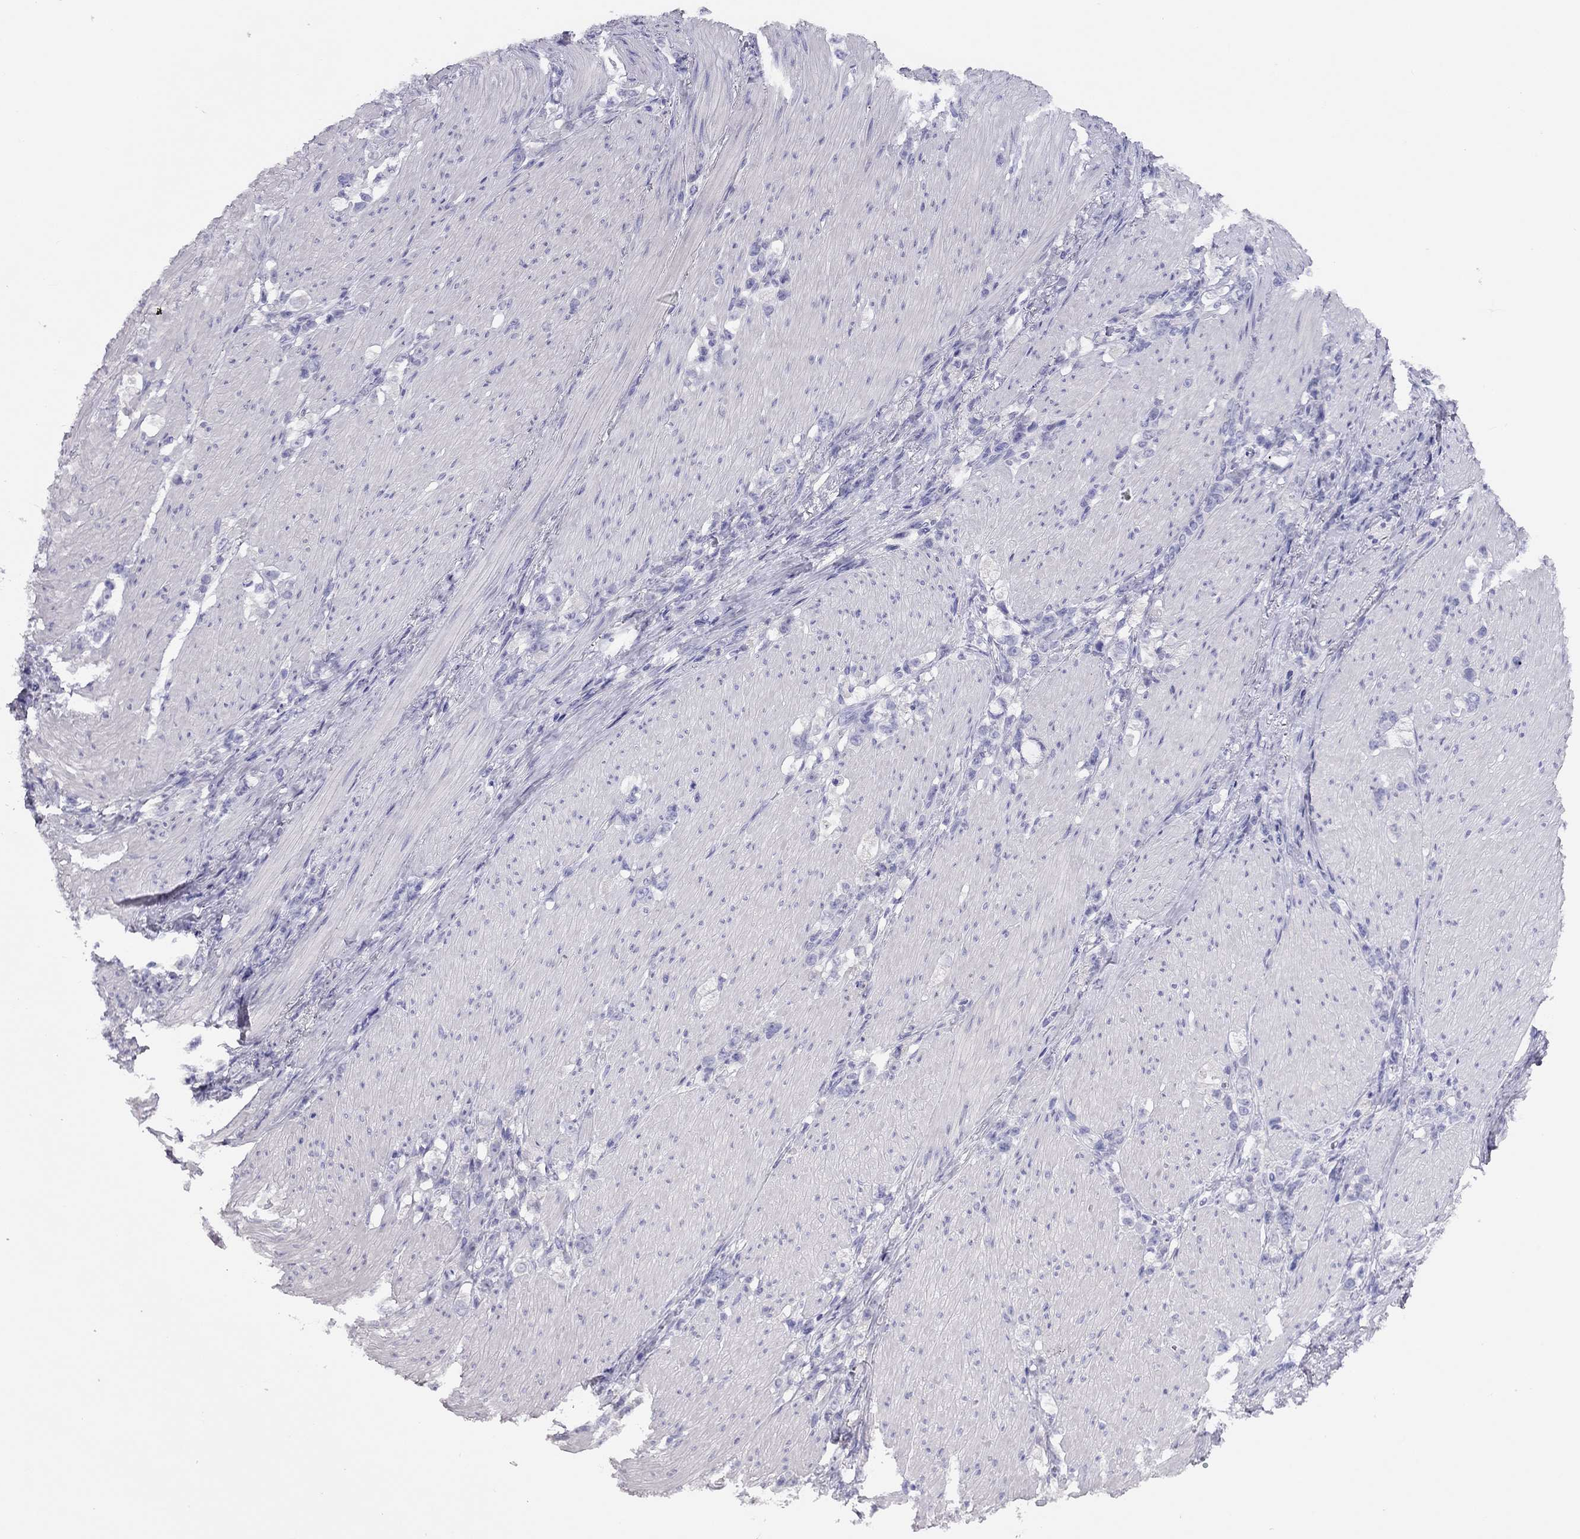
{"staining": {"intensity": "negative", "quantity": "none", "location": "none"}, "tissue": "stomach cancer", "cell_type": "Tumor cells", "image_type": "cancer", "snomed": [{"axis": "morphology", "description": "Adenocarcinoma, NOS"}, {"axis": "topography", "description": "Stomach, lower"}], "caption": "This is a micrograph of immunohistochemistry staining of stomach cancer (adenocarcinoma), which shows no positivity in tumor cells.", "gene": "LRIT2", "patient": {"sex": "male", "age": 88}}